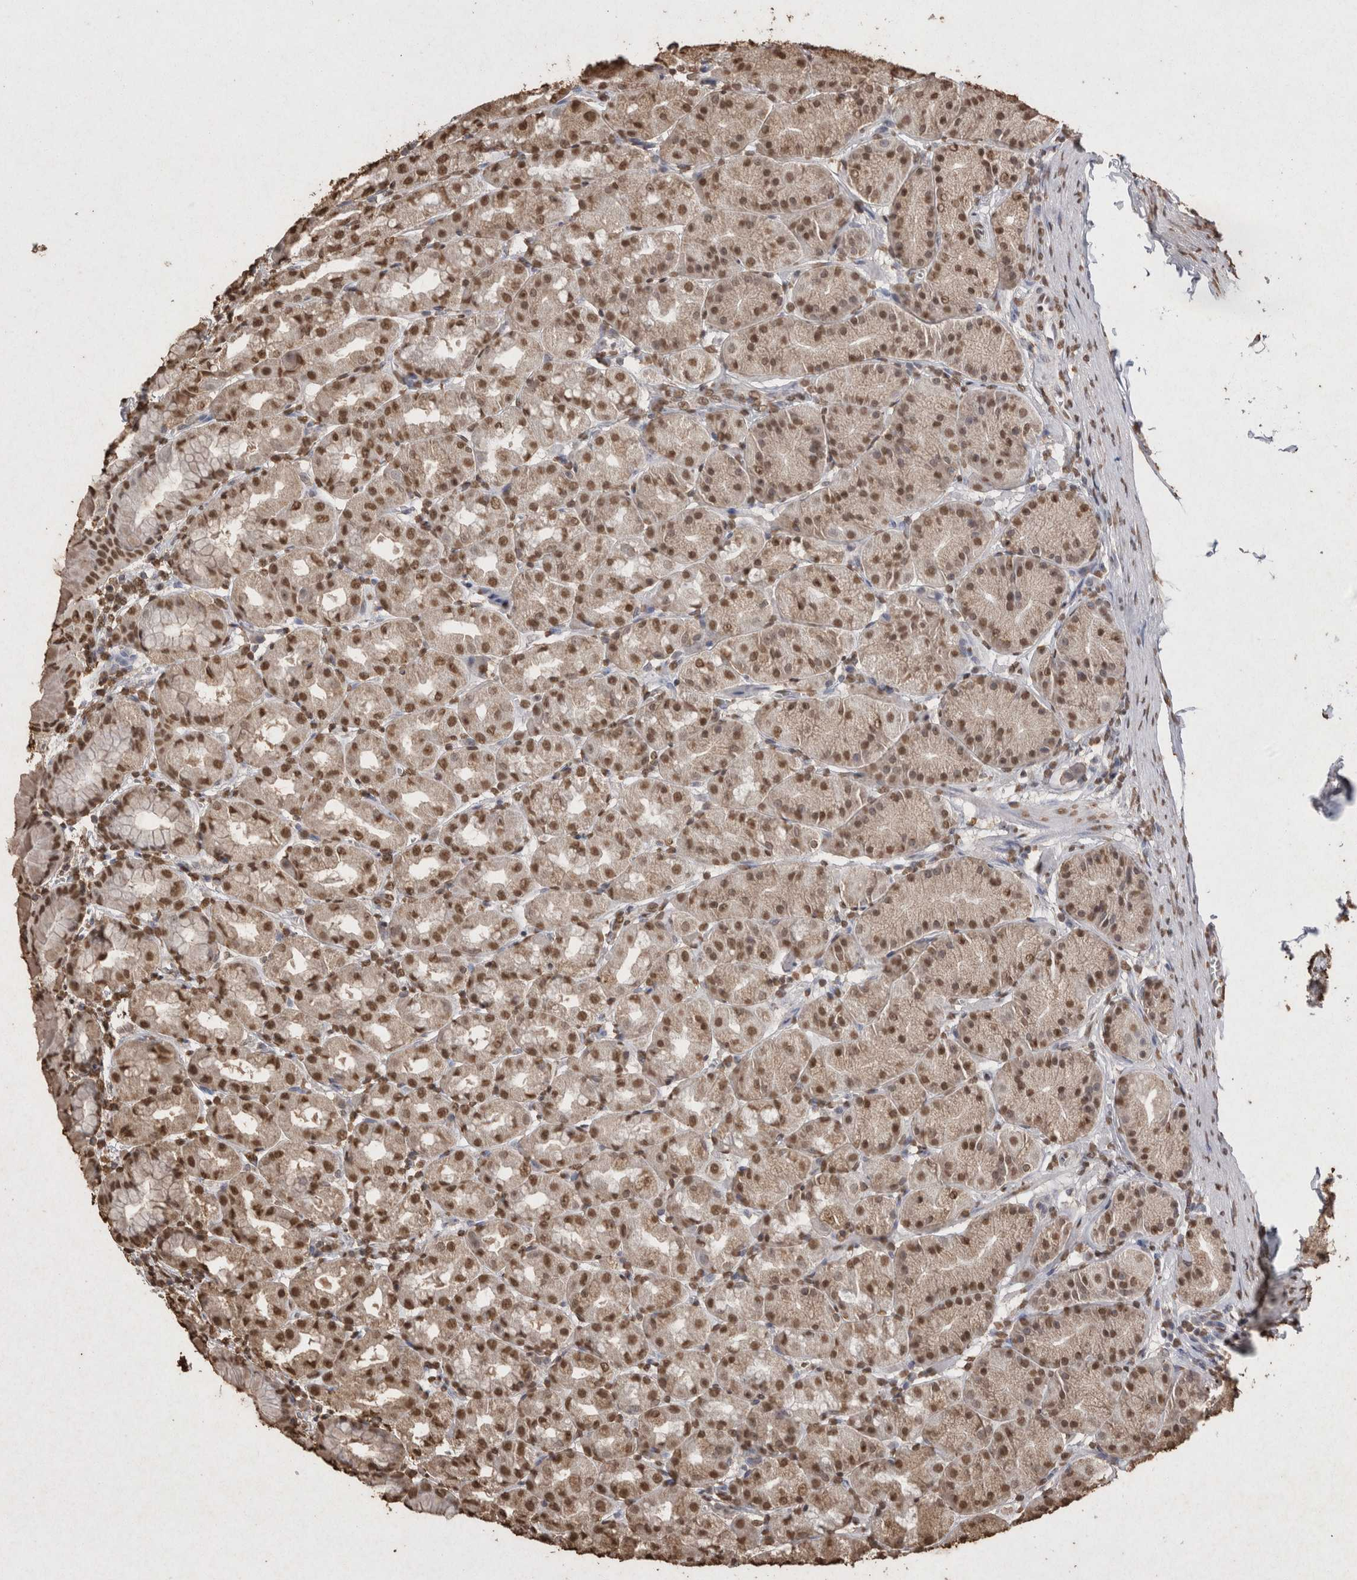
{"staining": {"intensity": "moderate", "quantity": ">75%", "location": "nuclear"}, "tissue": "stomach", "cell_type": "Glandular cells", "image_type": "normal", "snomed": [{"axis": "morphology", "description": "Normal tissue, NOS"}, {"axis": "topography", "description": "Stomach"}], "caption": "A histopathology image of stomach stained for a protein shows moderate nuclear brown staining in glandular cells. The protein of interest is stained brown, and the nuclei are stained in blue (DAB IHC with brightfield microscopy, high magnification).", "gene": "POU5F1", "patient": {"sex": "male", "age": 42}}